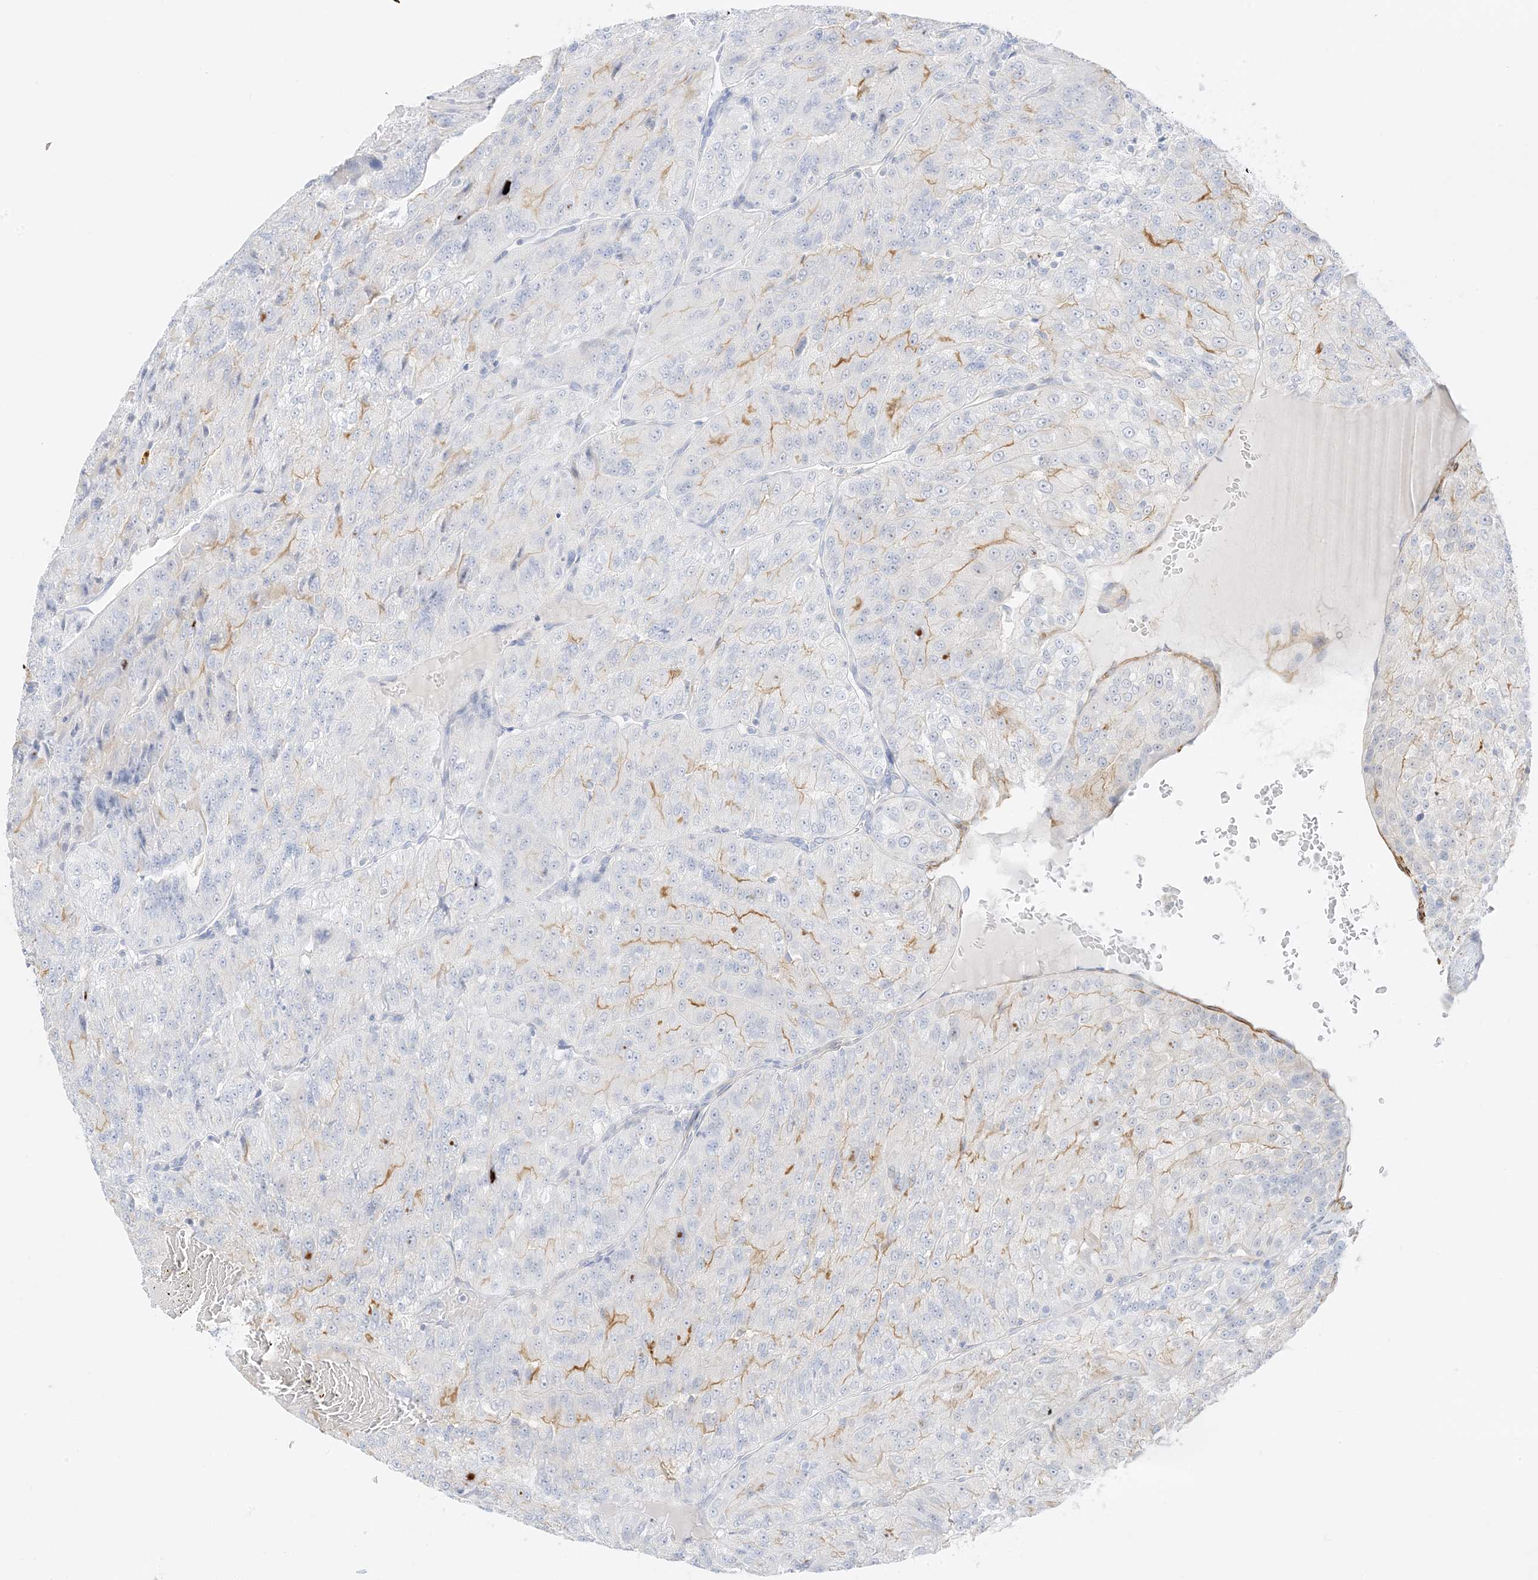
{"staining": {"intensity": "moderate", "quantity": "<25%", "location": "cytoplasmic/membranous"}, "tissue": "renal cancer", "cell_type": "Tumor cells", "image_type": "cancer", "snomed": [{"axis": "morphology", "description": "Adenocarcinoma, NOS"}, {"axis": "topography", "description": "Kidney"}], "caption": "Immunohistochemistry (IHC) micrograph of neoplastic tissue: human renal cancer stained using immunohistochemistry exhibits low levels of moderate protein expression localized specifically in the cytoplasmic/membranous of tumor cells, appearing as a cytoplasmic/membranous brown color.", "gene": "SLC22A13", "patient": {"sex": "female", "age": 63}}